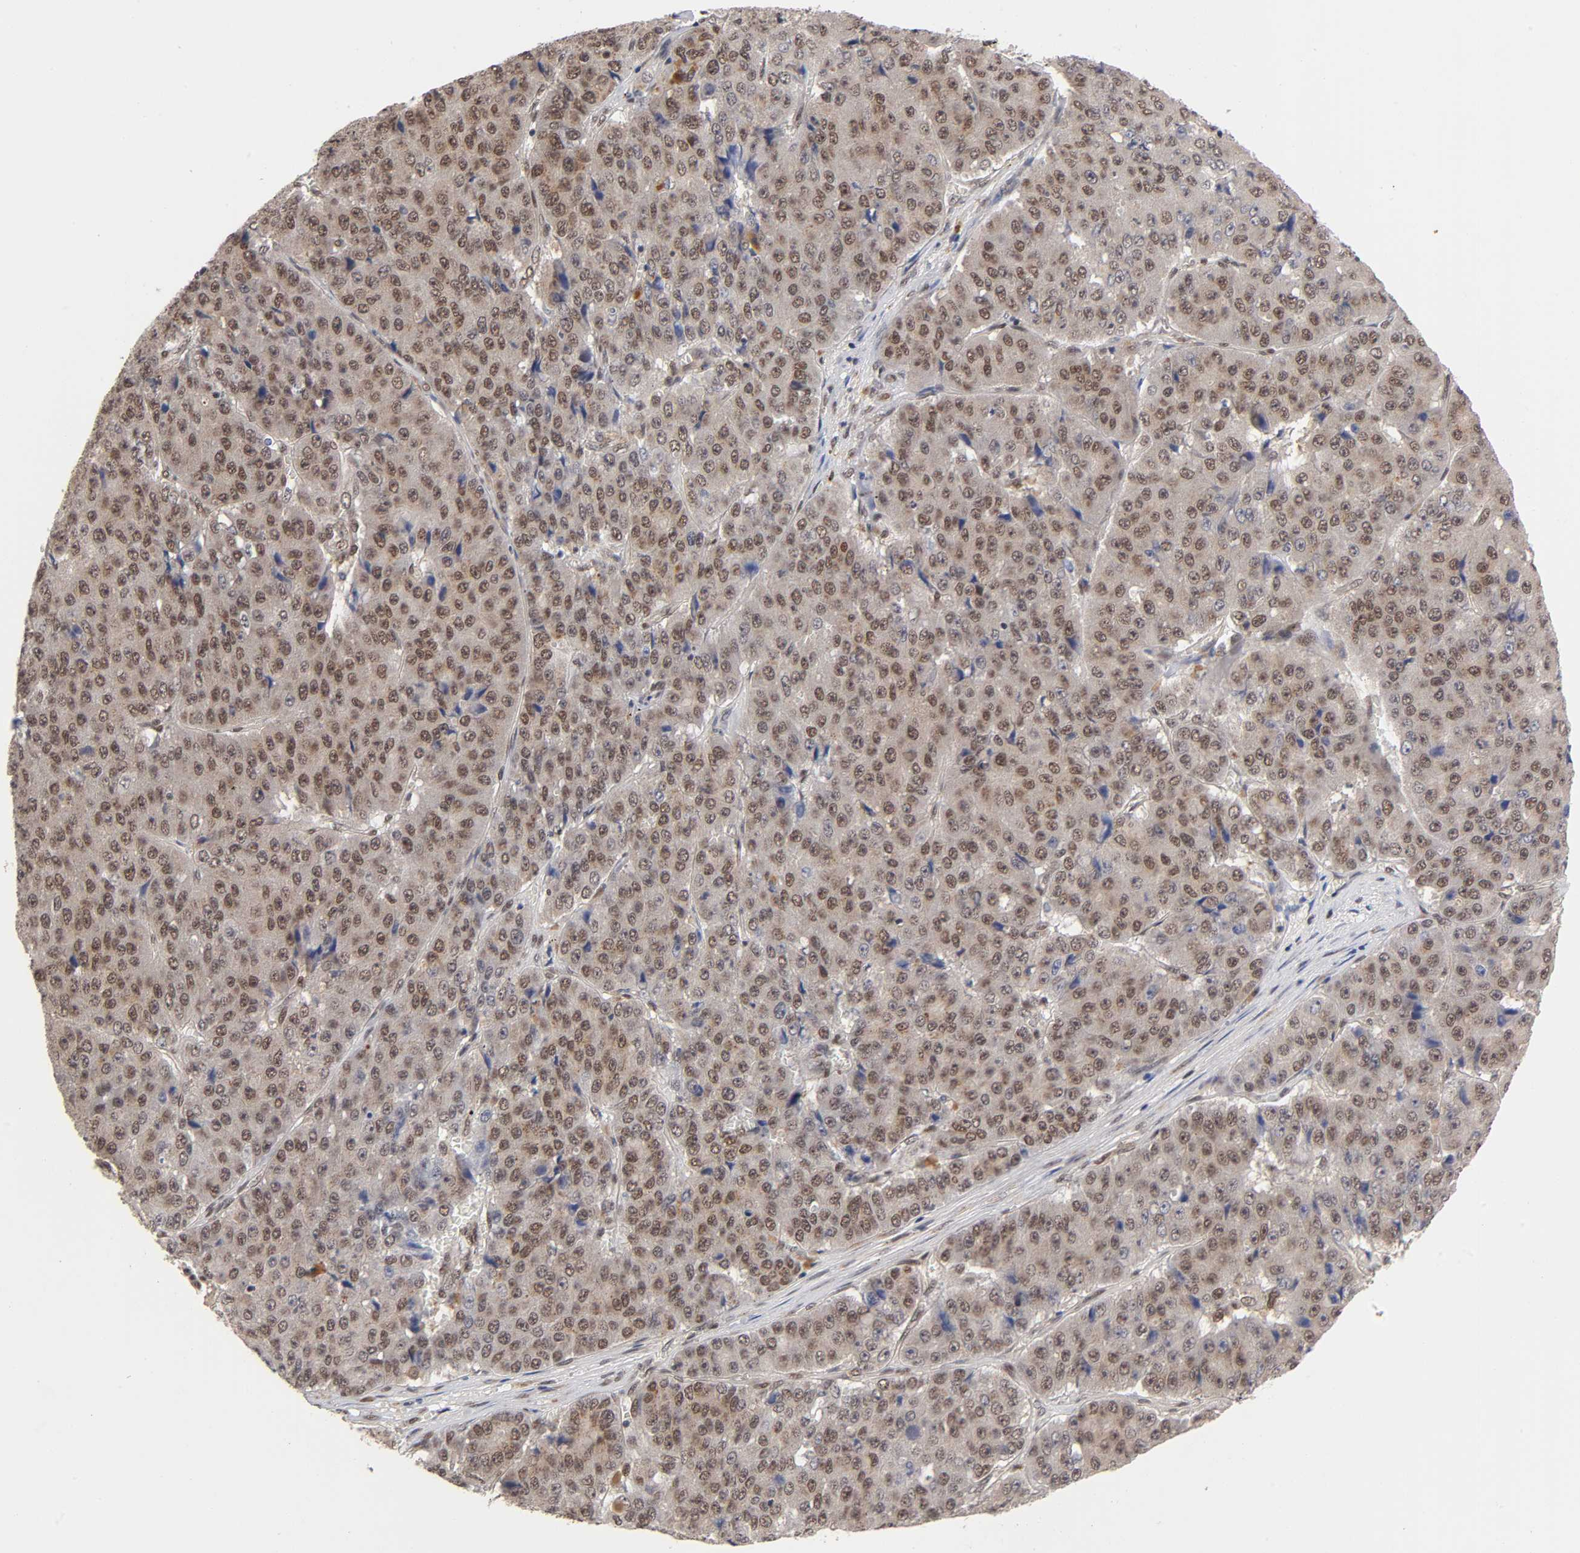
{"staining": {"intensity": "moderate", "quantity": ">75%", "location": "cytoplasmic/membranous,nuclear"}, "tissue": "pancreatic cancer", "cell_type": "Tumor cells", "image_type": "cancer", "snomed": [{"axis": "morphology", "description": "Adenocarcinoma, NOS"}, {"axis": "topography", "description": "Pancreas"}], "caption": "Immunohistochemistry image of neoplastic tissue: human adenocarcinoma (pancreatic) stained using immunohistochemistry reveals medium levels of moderate protein expression localized specifically in the cytoplasmic/membranous and nuclear of tumor cells, appearing as a cytoplasmic/membranous and nuclear brown color.", "gene": "EP300", "patient": {"sex": "male", "age": 50}}